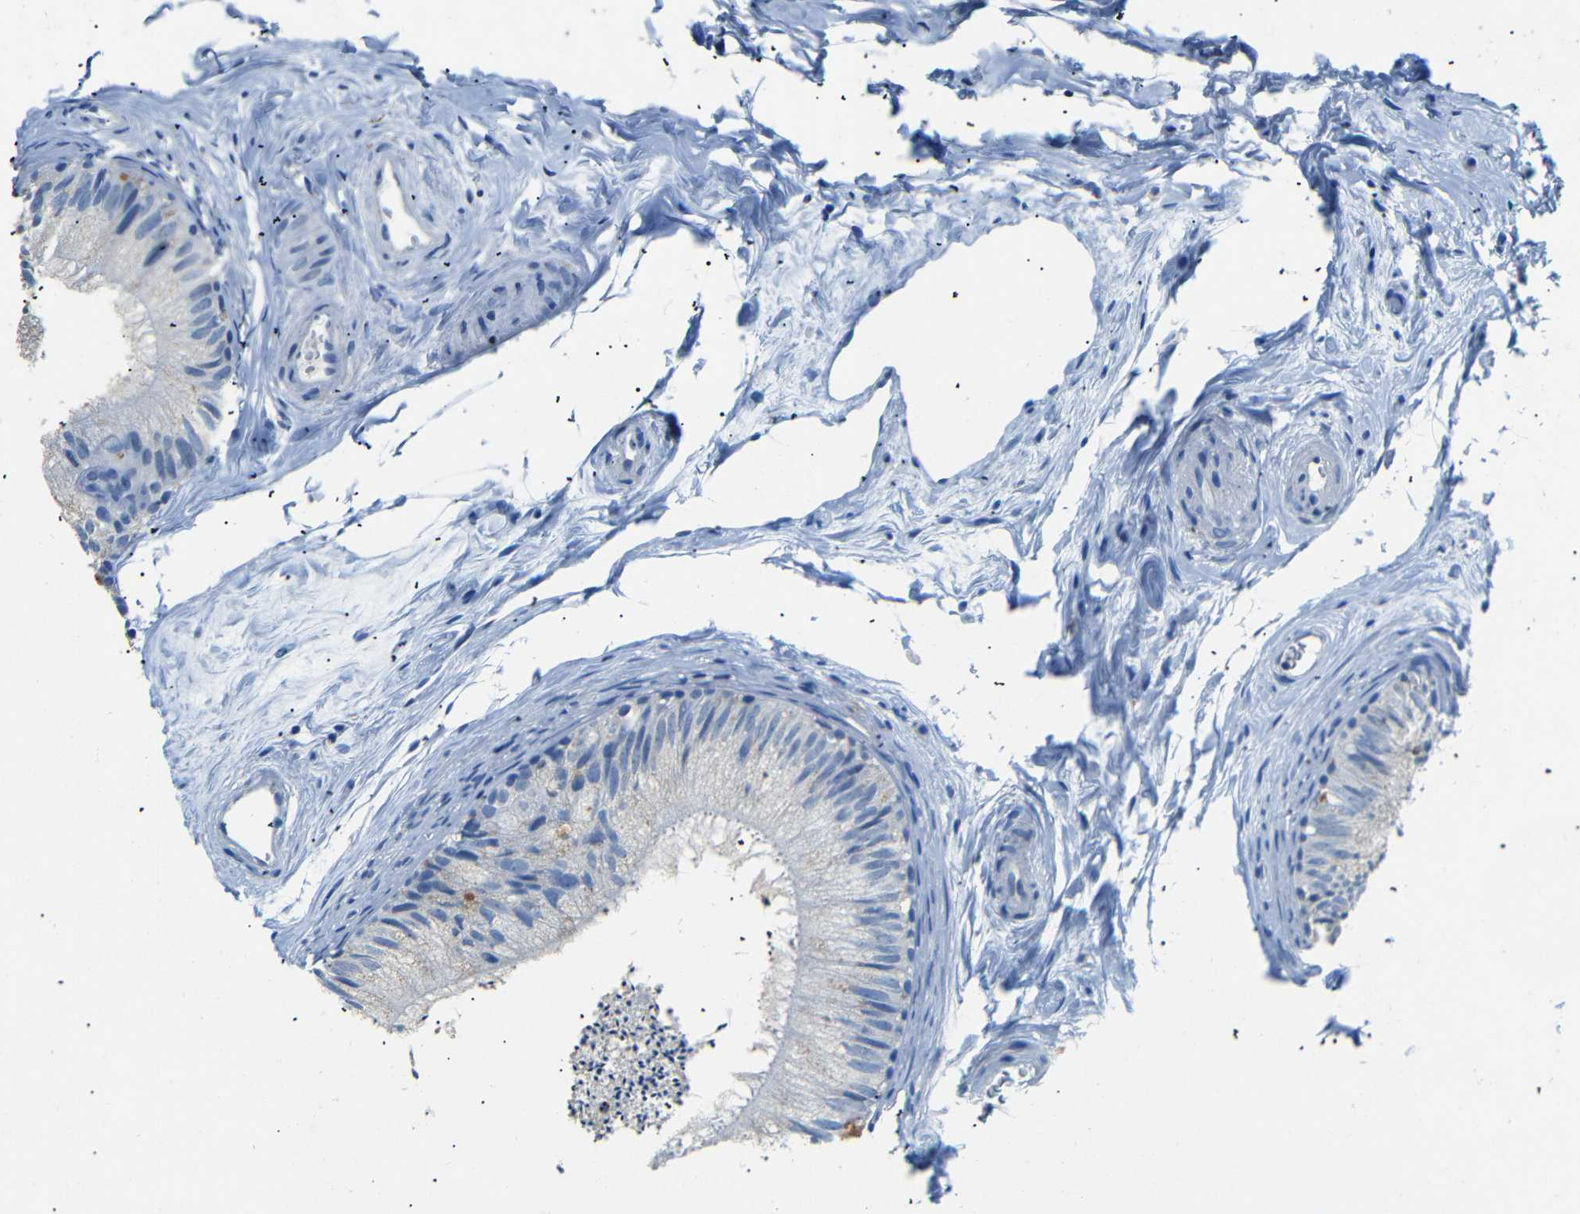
{"staining": {"intensity": "negative", "quantity": "none", "location": "none"}, "tissue": "epididymis", "cell_type": "Glandular cells", "image_type": "normal", "snomed": [{"axis": "morphology", "description": "Normal tissue, NOS"}, {"axis": "topography", "description": "Epididymis"}], "caption": "This is an immunohistochemistry micrograph of unremarkable human epididymis. There is no positivity in glandular cells.", "gene": "INCENP", "patient": {"sex": "male", "age": 56}}